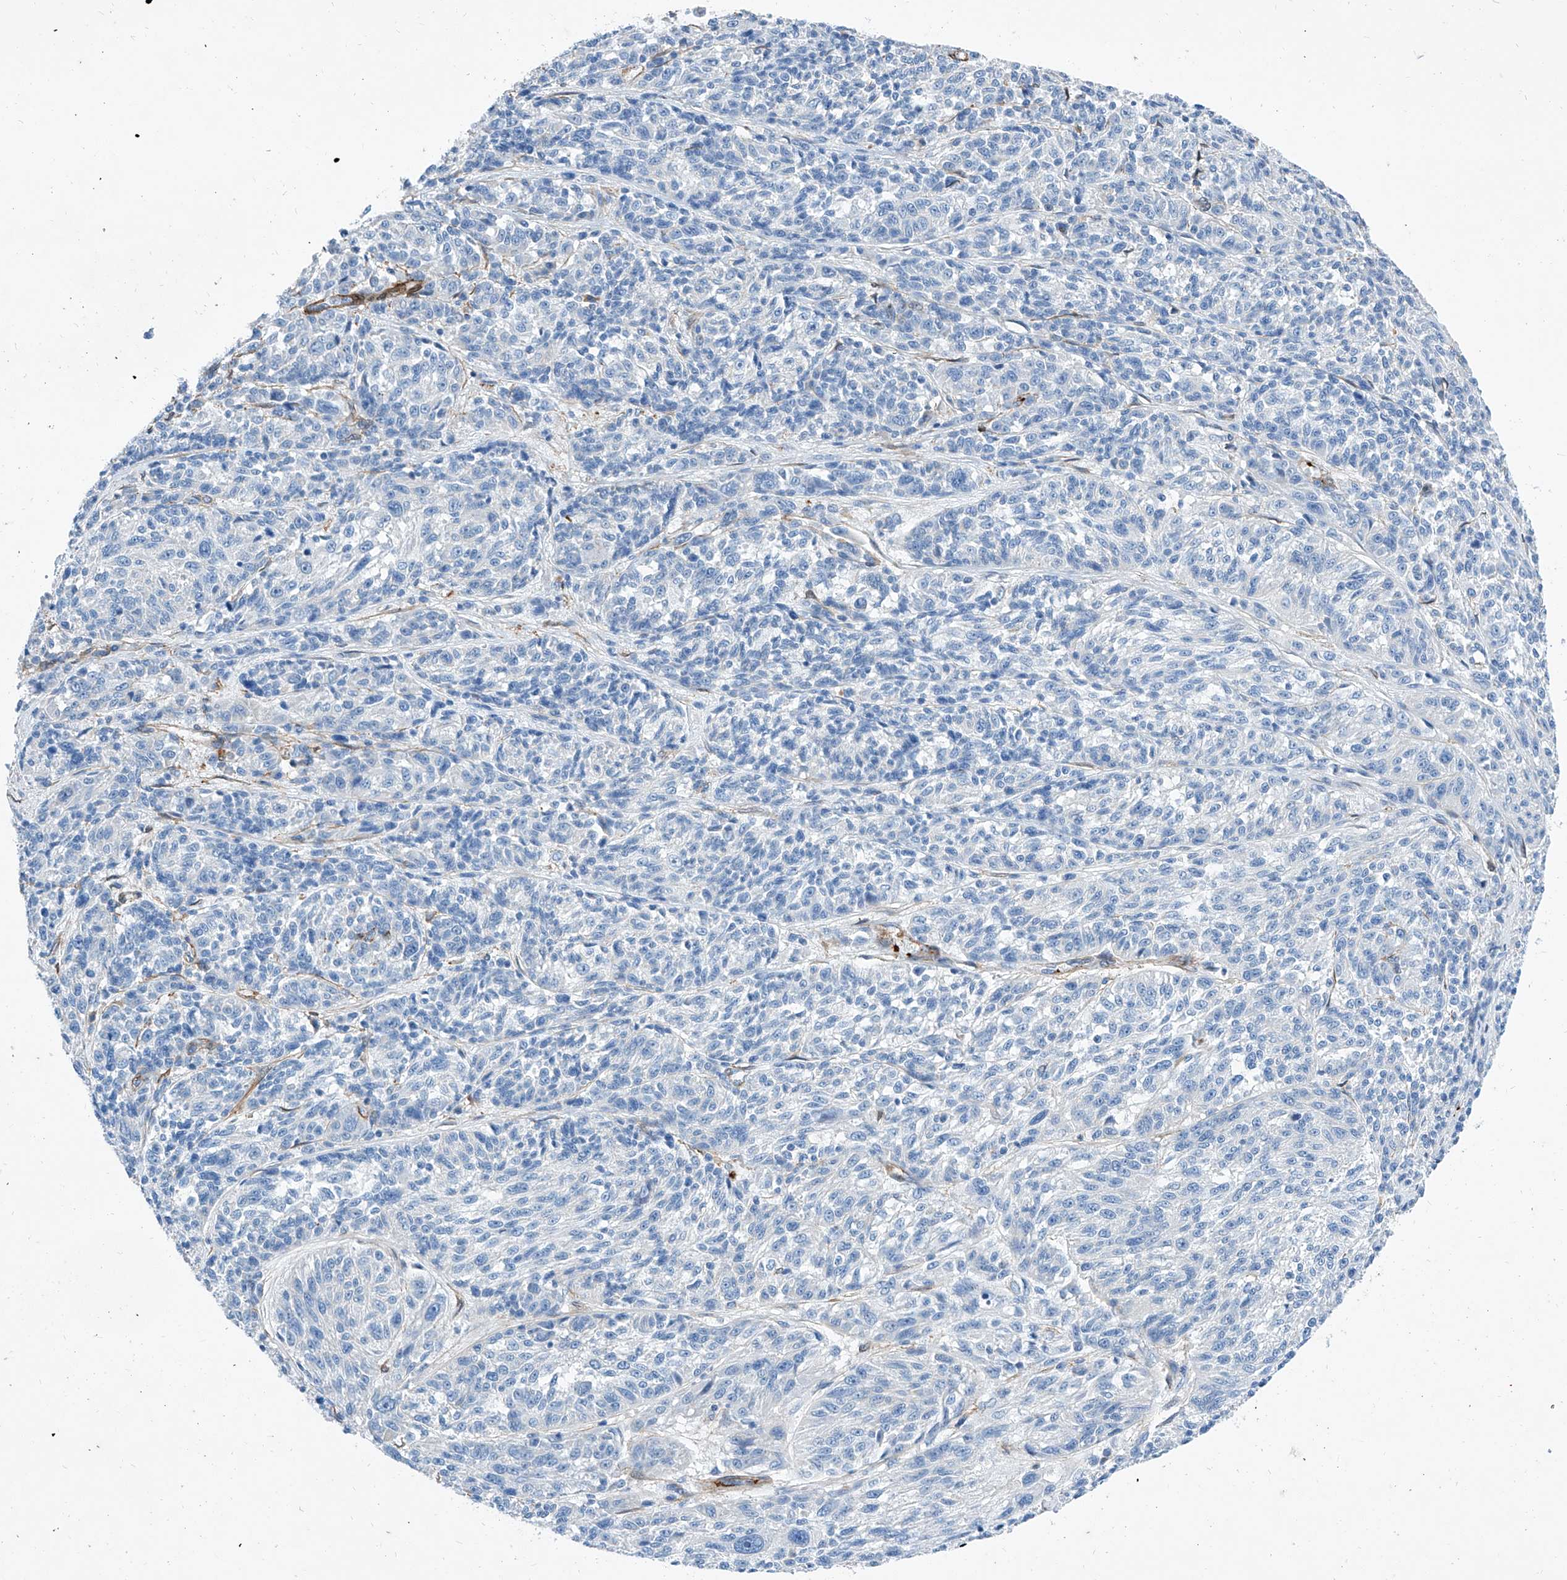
{"staining": {"intensity": "negative", "quantity": "none", "location": "none"}, "tissue": "melanoma", "cell_type": "Tumor cells", "image_type": "cancer", "snomed": [{"axis": "morphology", "description": "Malignant melanoma, NOS"}, {"axis": "topography", "description": "Skin"}], "caption": "Immunohistochemistry (IHC) histopathology image of neoplastic tissue: malignant melanoma stained with DAB (3,3'-diaminobenzidine) exhibits no significant protein expression in tumor cells.", "gene": "TAS2R60", "patient": {"sex": "male", "age": 53}}